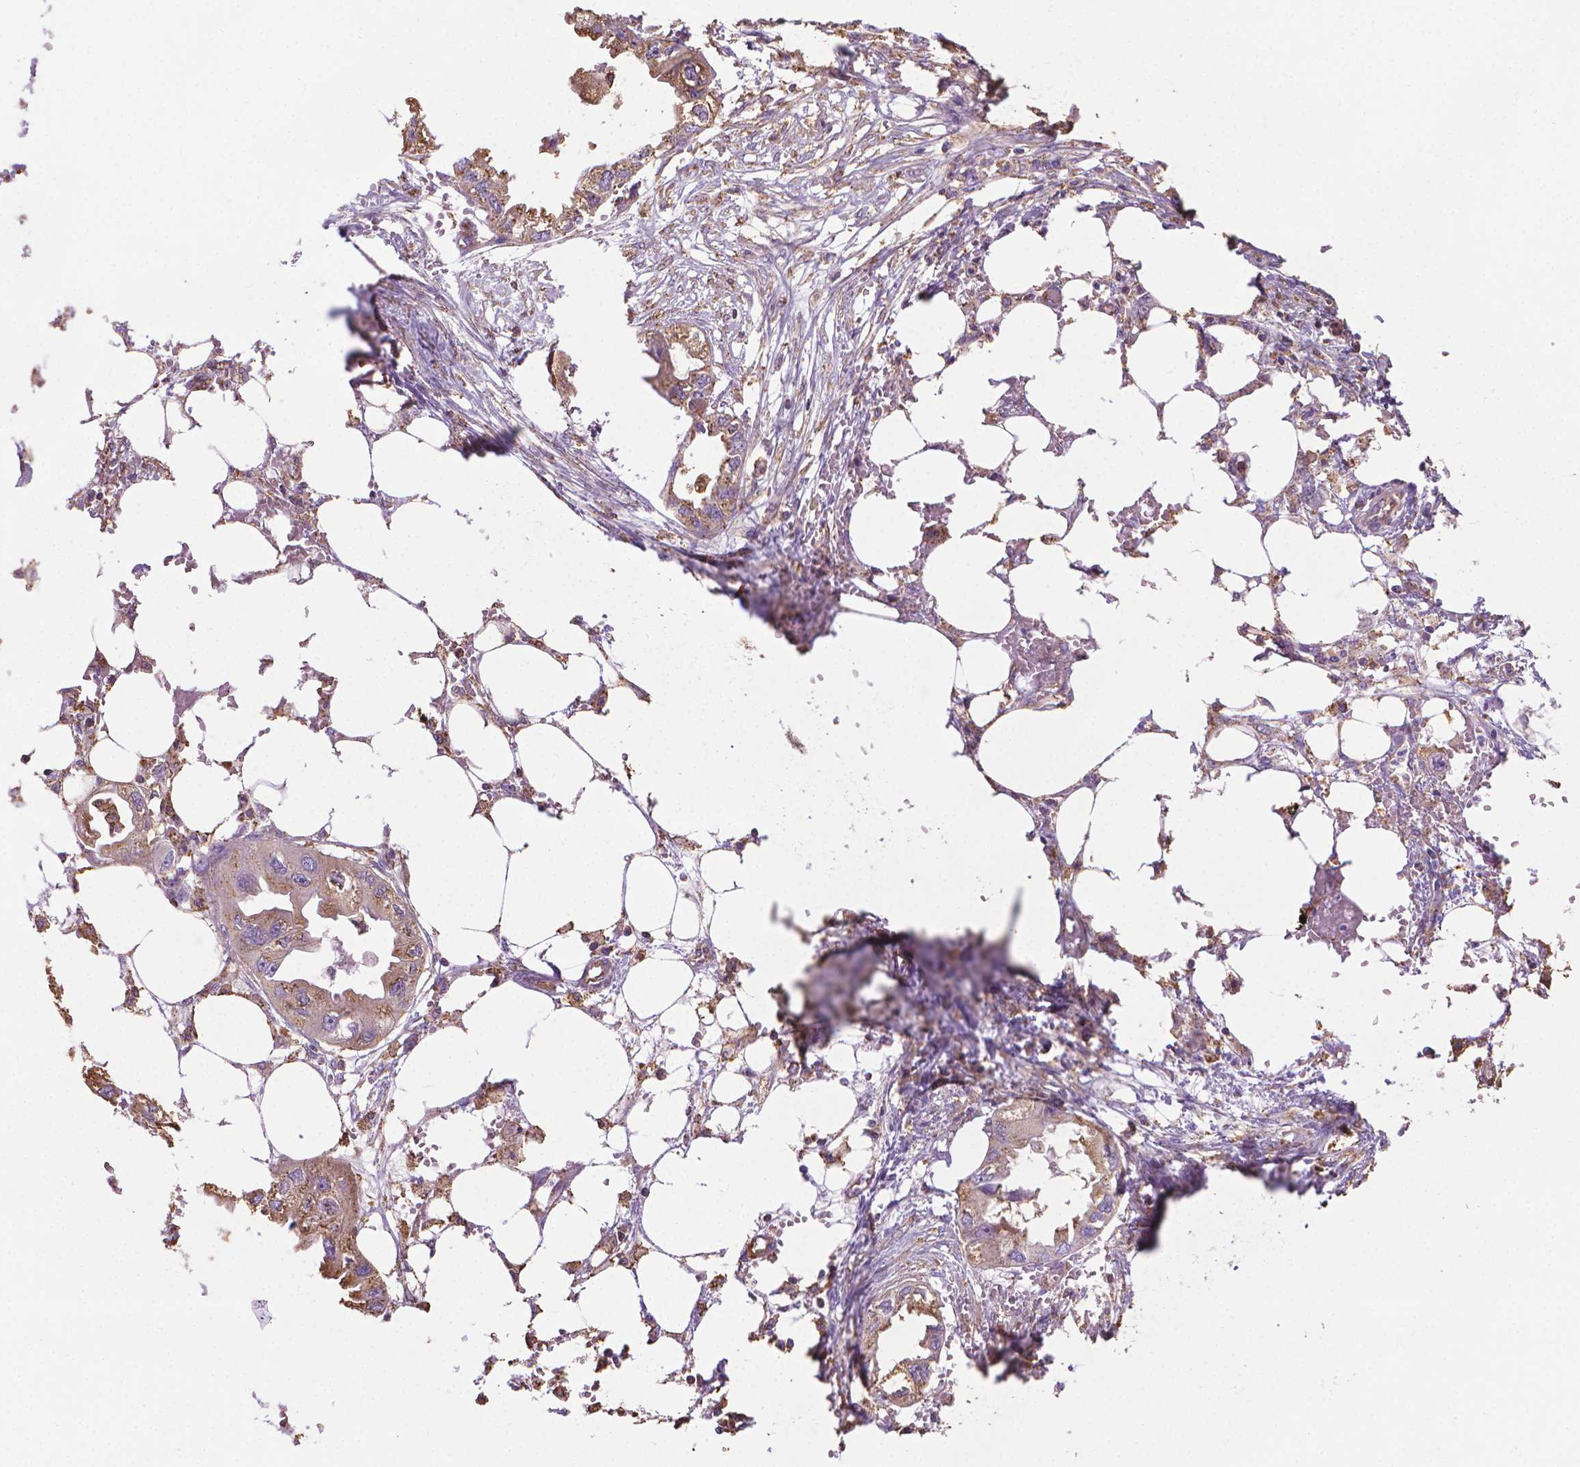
{"staining": {"intensity": "weak", "quantity": ">75%", "location": "cytoplasmic/membranous"}, "tissue": "endometrial cancer", "cell_type": "Tumor cells", "image_type": "cancer", "snomed": [{"axis": "morphology", "description": "Adenocarcinoma, NOS"}, {"axis": "morphology", "description": "Adenocarcinoma, metastatic, NOS"}, {"axis": "topography", "description": "Adipose tissue"}, {"axis": "topography", "description": "Endometrium"}], "caption": "Immunohistochemistry micrograph of neoplastic tissue: human adenocarcinoma (endometrial) stained using immunohistochemistry shows low levels of weak protein expression localized specifically in the cytoplasmic/membranous of tumor cells, appearing as a cytoplasmic/membranous brown color.", "gene": "SLC51B", "patient": {"sex": "female", "age": 67}}